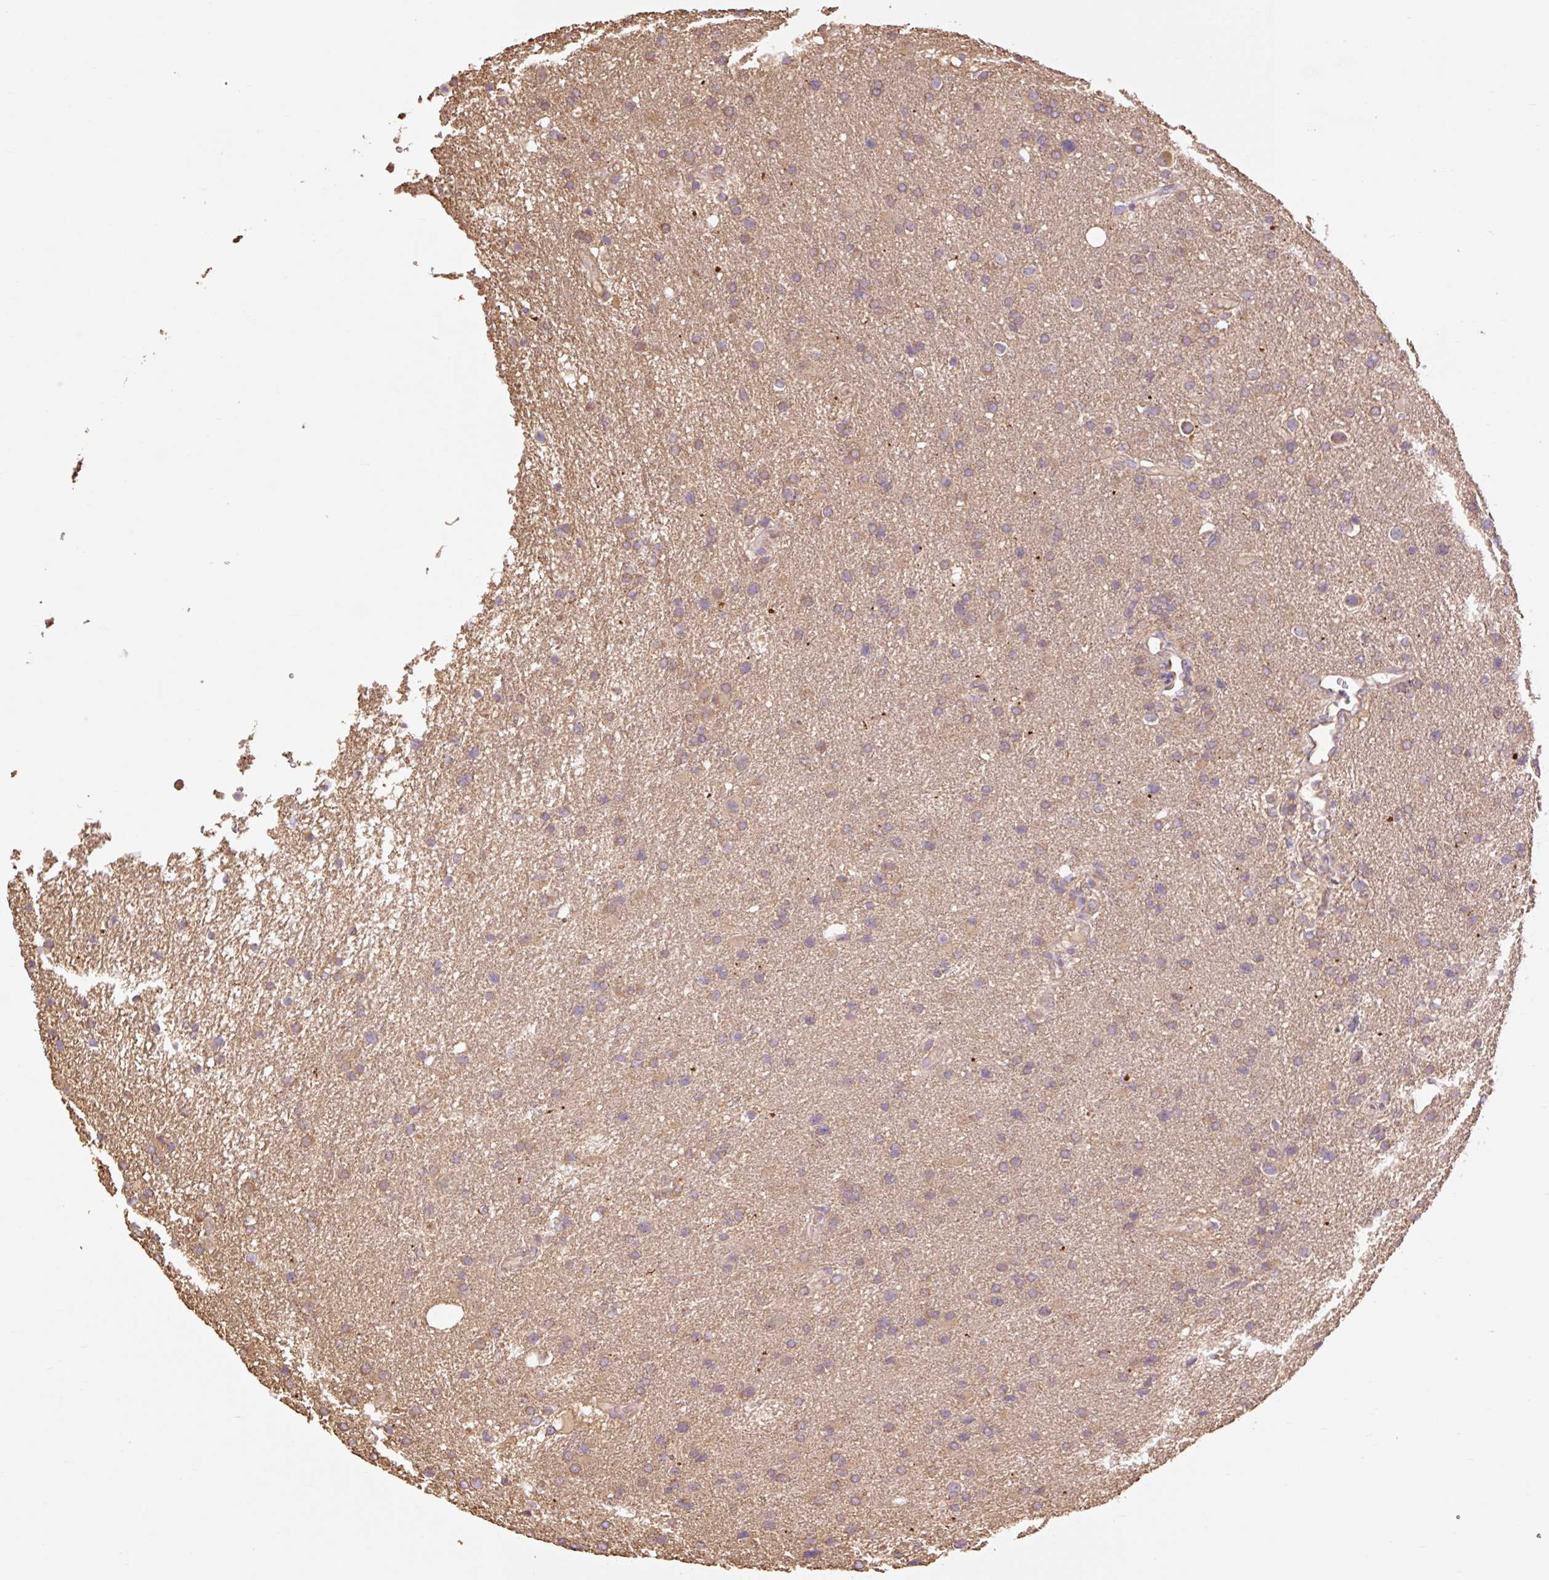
{"staining": {"intensity": "weak", "quantity": "25%-75%", "location": "cytoplasmic/membranous"}, "tissue": "glioma", "cell_type": "Tumor cells", "image_type": "cancer", "snomed": [{"axis": "morphology", "description": "Glioma, malignant, Low grade"}, {"axis": "topography", "description": "Brain"}], "caption": "Glioma stained with a brown dye exhibits weak cytoplasmic/membranous positive positivity in about 25%-75% of tumor cells.", "gene": "DESI1", "patient": {"sex": "female", "age": 32}}